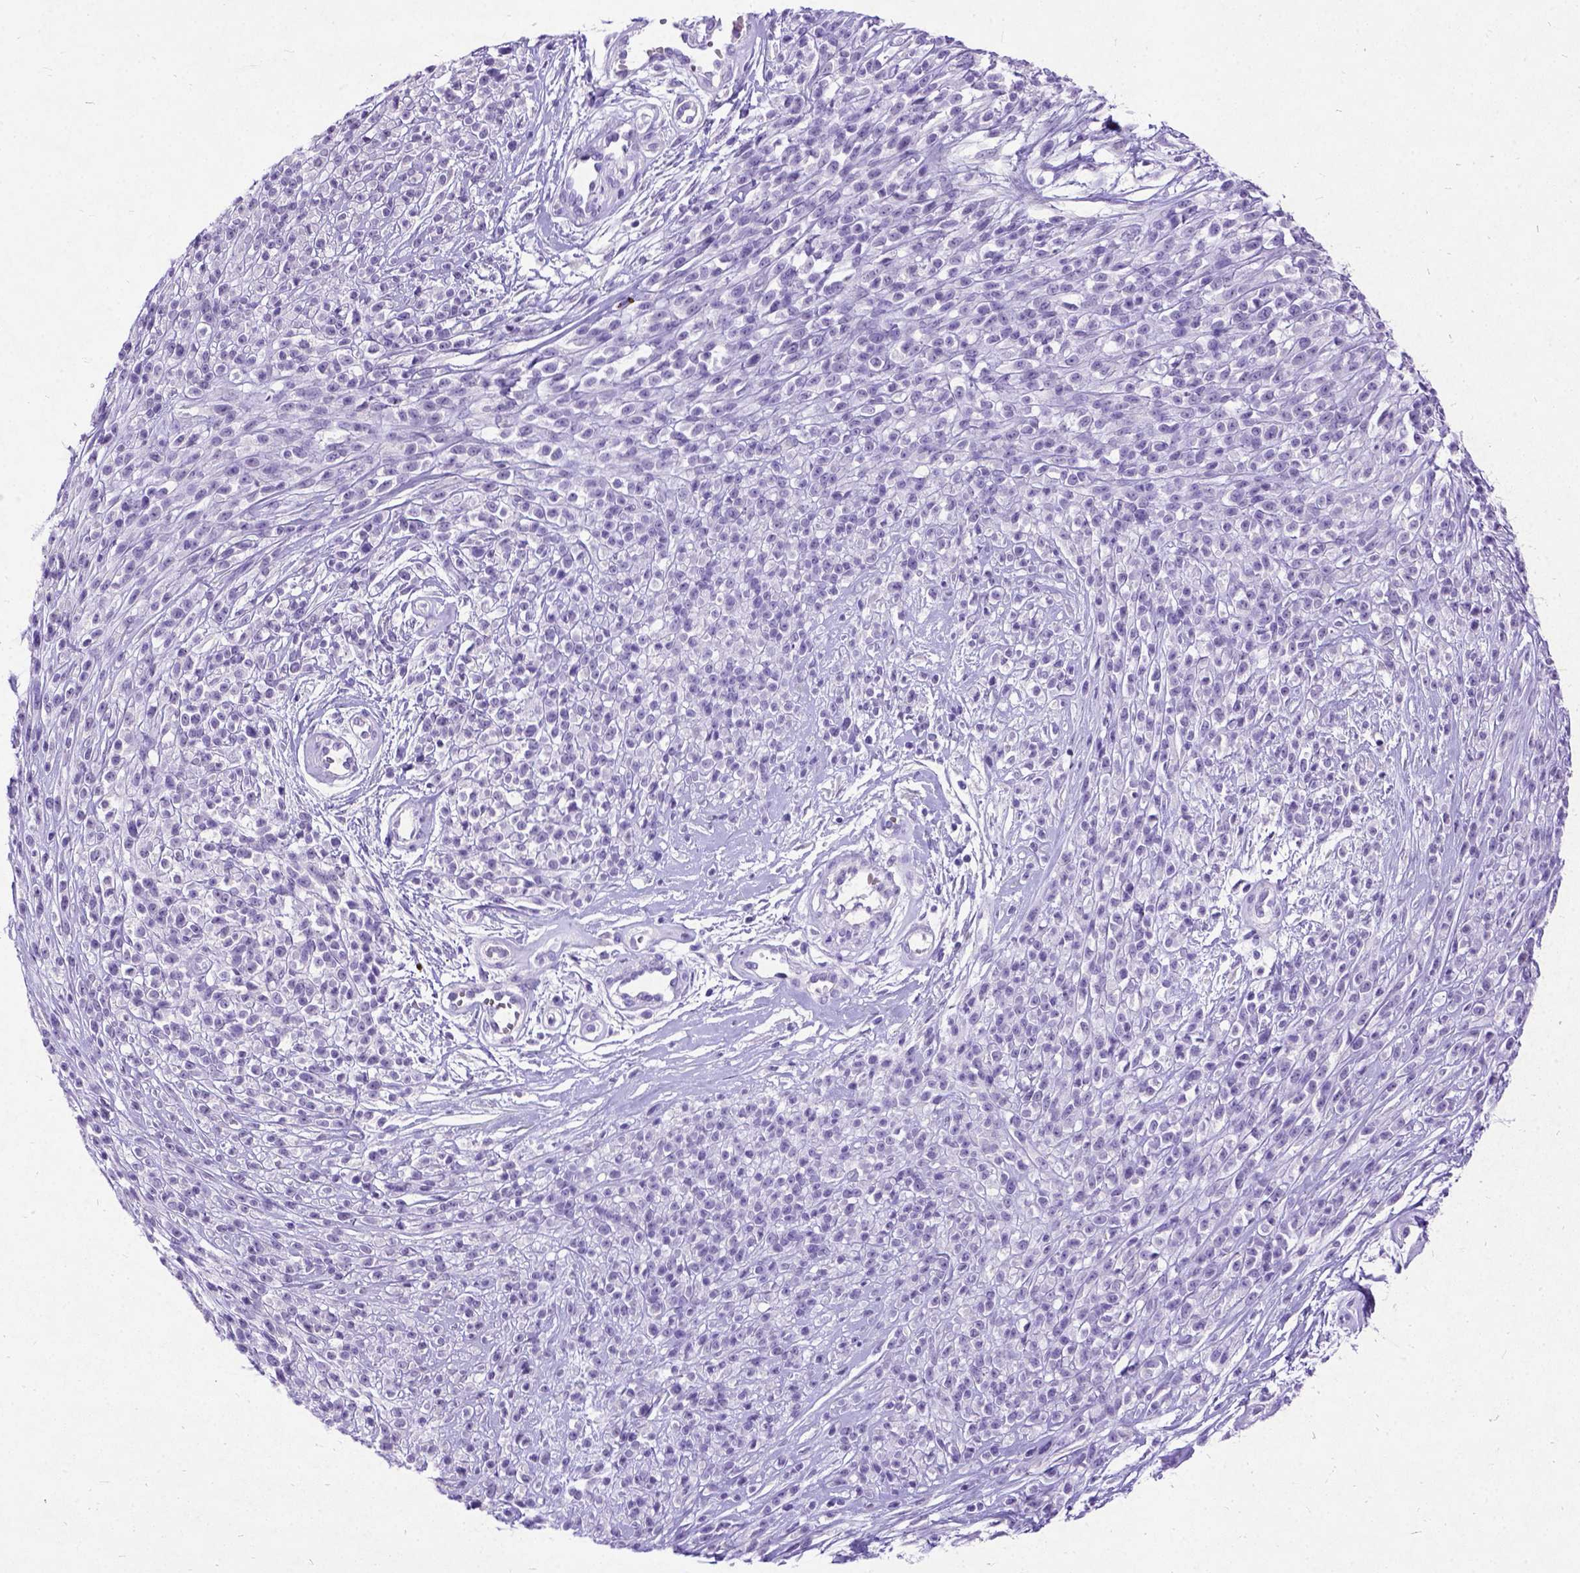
{"staining": {"intensity": "negative", "quantity": "none", "location": "none"}, "tissue": "melanoma", "cell_type": "Tumor cells", "image_type": "cancer", "snomed": [{"axis": "morphology", "description": "Malignant melanoma, NOS"}, {"axis": "topography", "description": "Skin"}, {"axis": "topography", "description": "Skin of trunk"}], "caption": "DAB (3,3'-diaminobenzidine) immunohistochemical staining of human melanoma reveals no significant positivity in tumor cells.", "gene": "NEUROD4", "patient": {"sex": "male", "age": 74}}